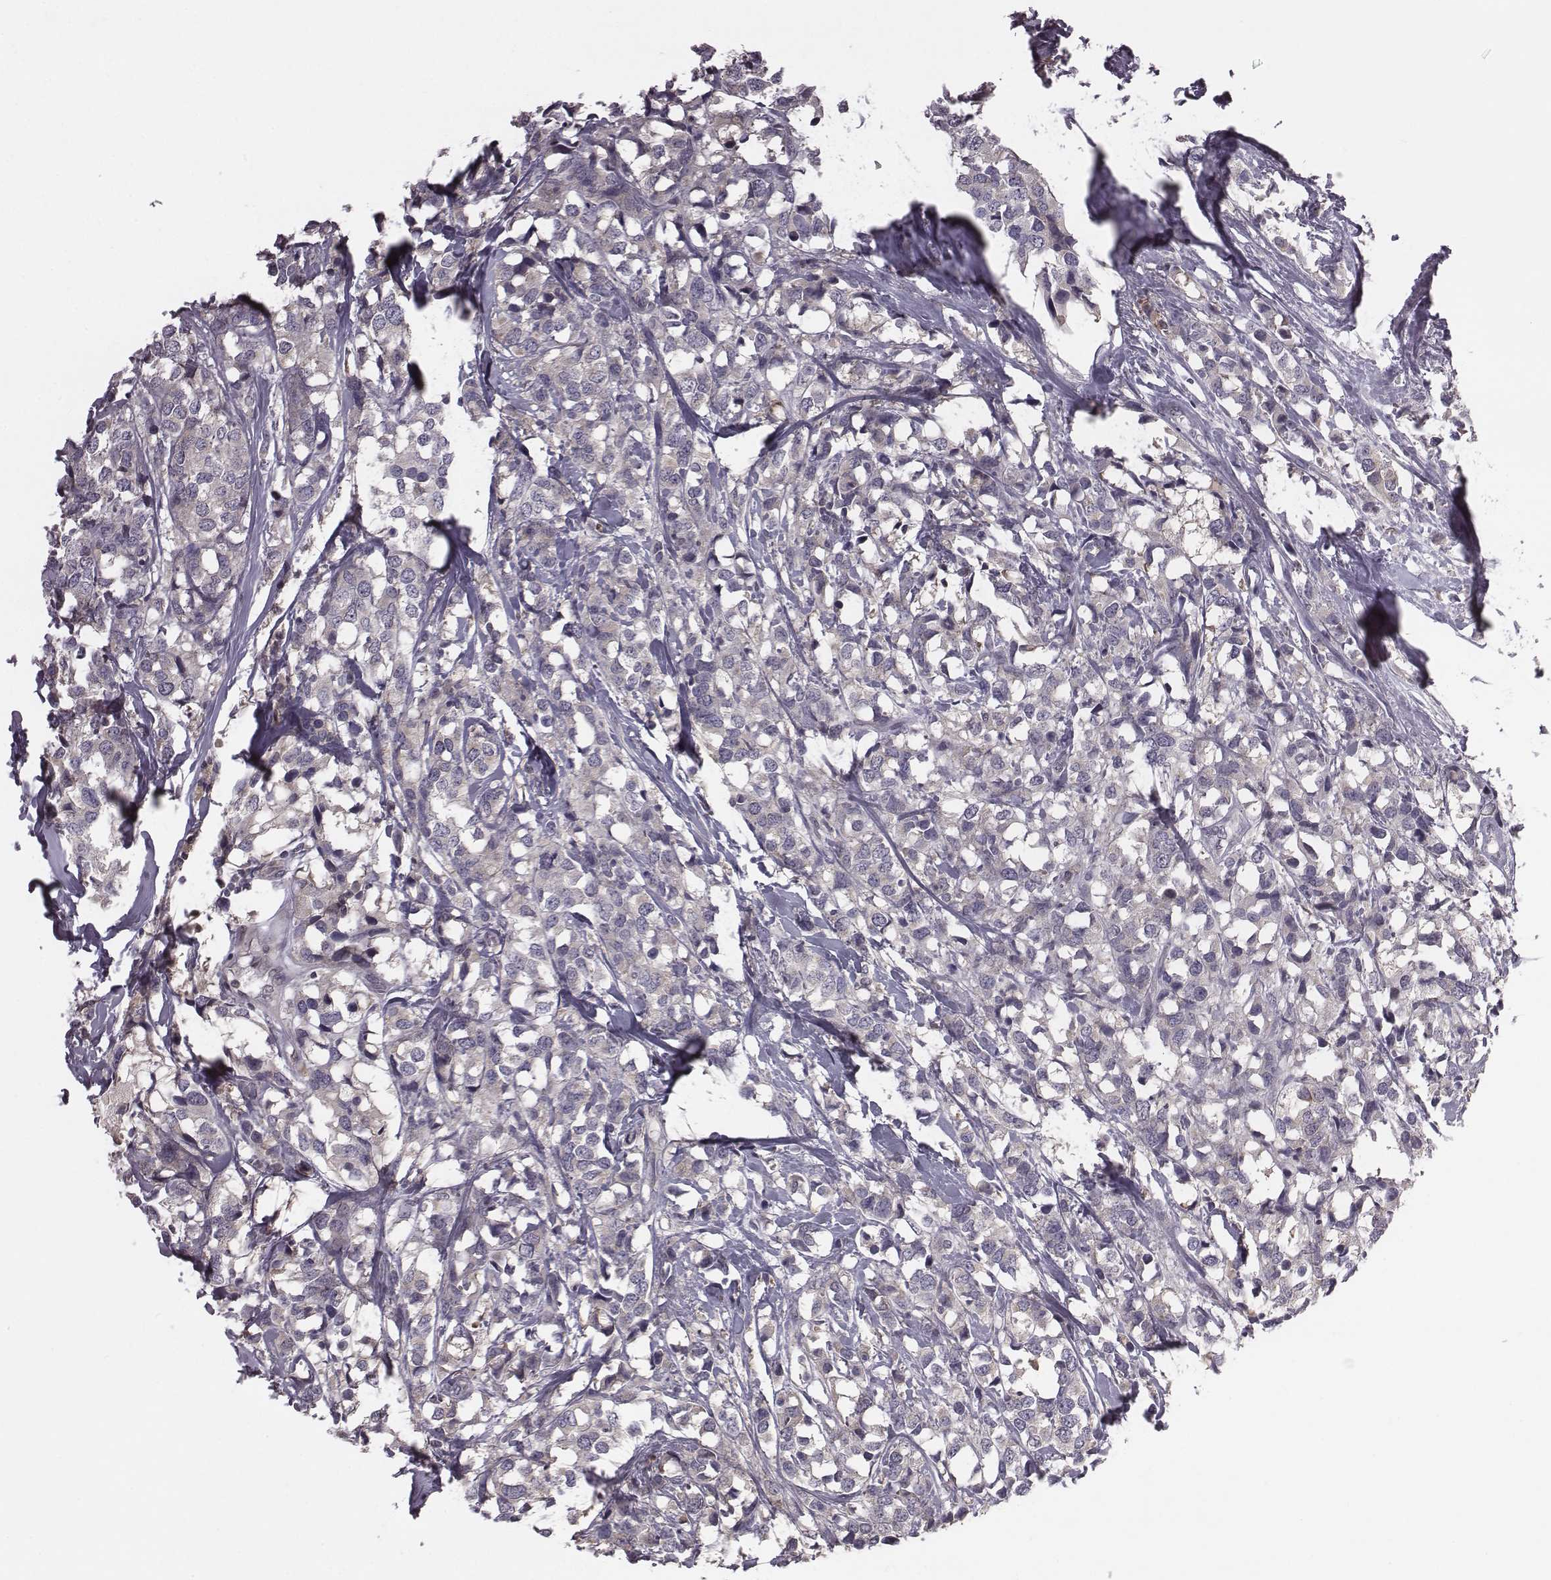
{"staining": {"intensity": "negative", "quantity": "none", "location": "none"}, "tissue": "breast cancer", "cell_type": "Tumor cells", "image_type": "cancer", "snomed": [{"axis": "morphology", "description": "Lobular carcinoma"}, {"axis": "topography", "description": "Breast"}], "caption": "A histopathology image of breast lobular carcinoma stained for a protein demonstrates no brown staining in tumor cells.", "gene": "BICDL1", "patient": {"sex": "female", "age": 59}}